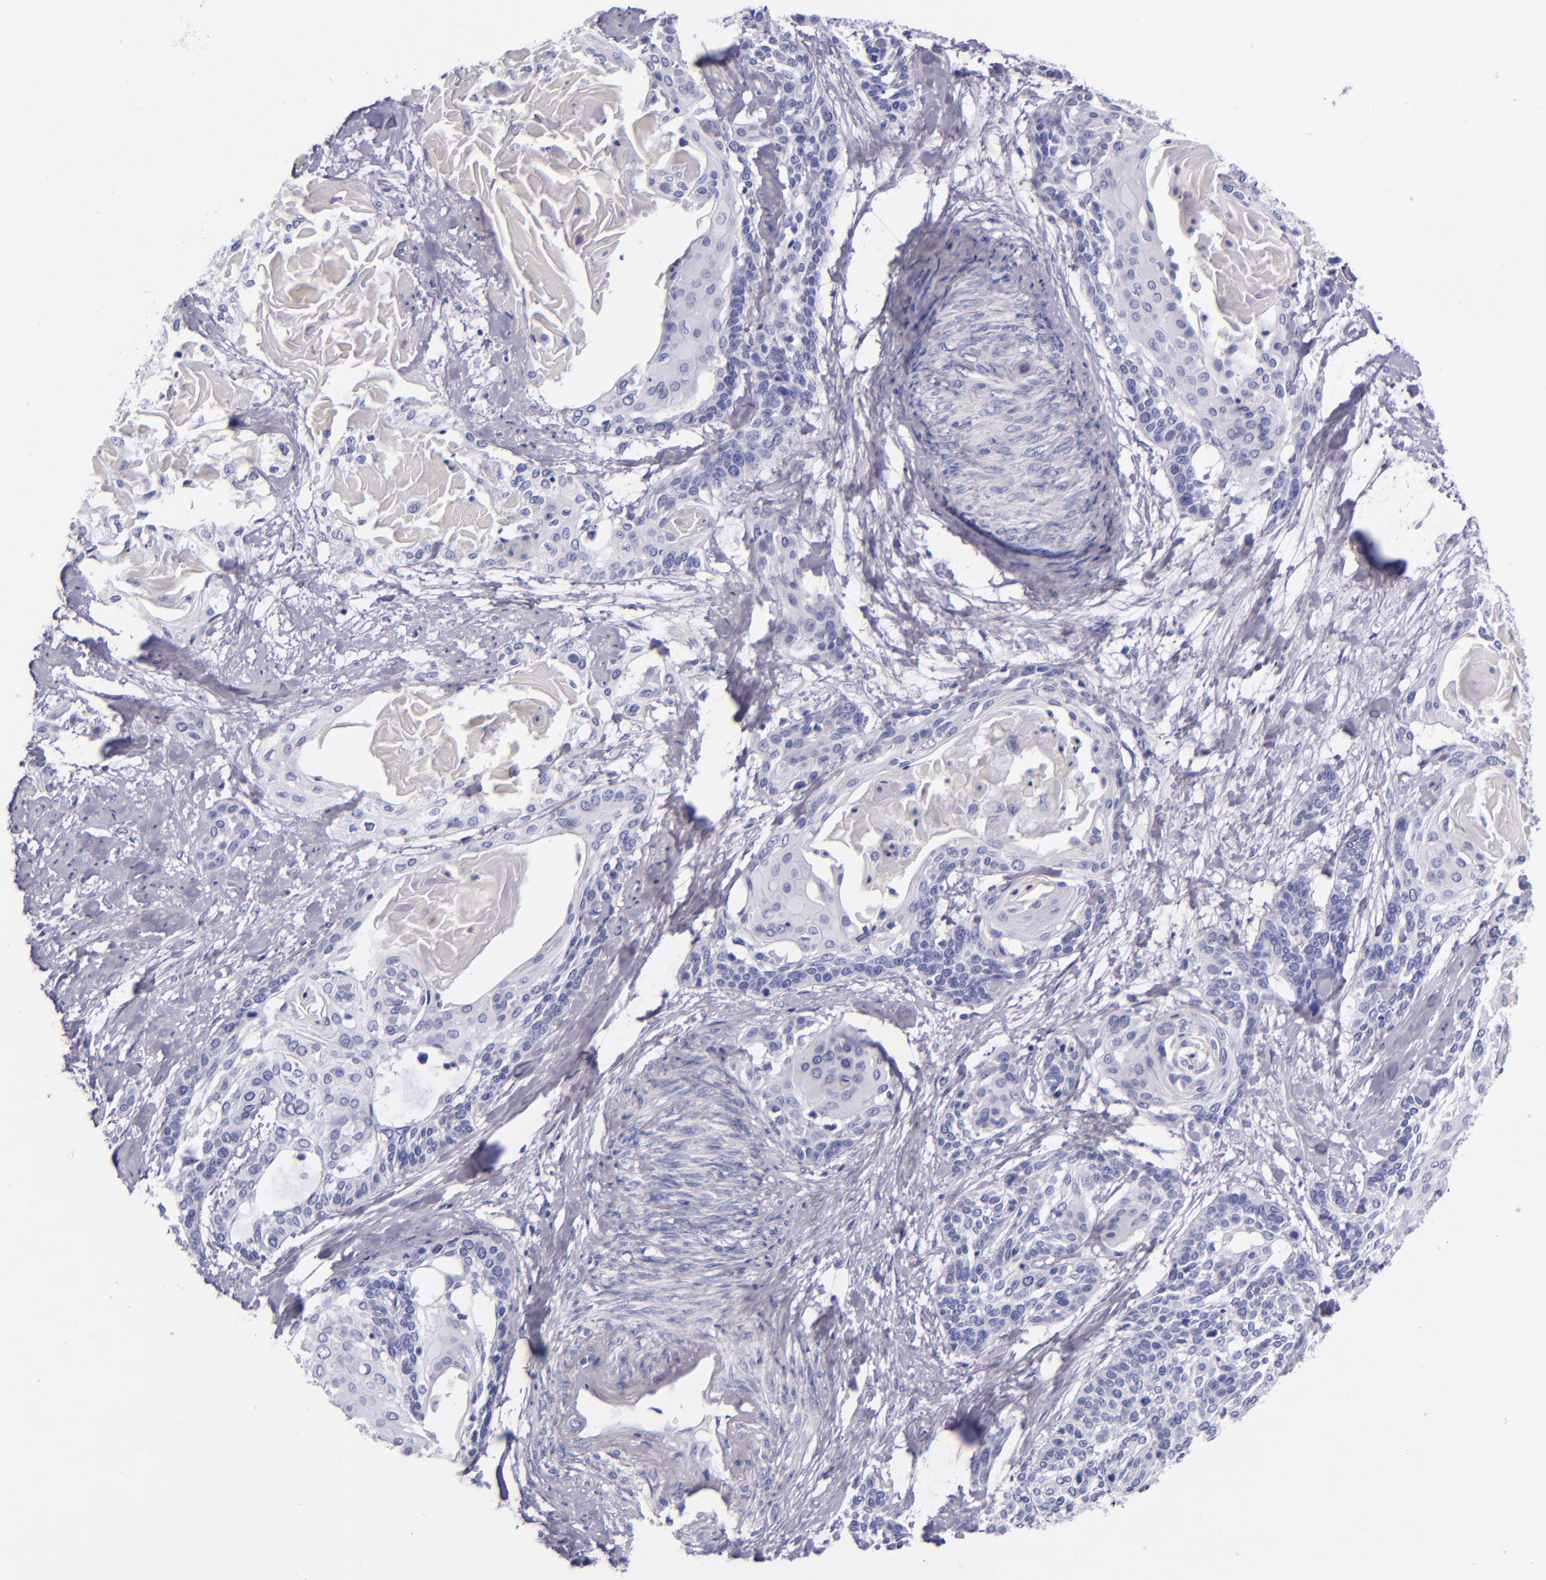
{"staining": {"intensity": "negative", "quantity": "none", "location": "none"}, "tissue": "cervical cancer", "cell_type": "Tumor cells", "image_type": "cancer", "snomed": [{"axis": "morphology", "description": "Squamous cell carcinoma, NOS"}, {"axis": "topography", "description": "Cervix"}], "caption": "A high-resolution image shows immunohistochemistry (IHC) staining of cervical cancer, which reveals no significant staining in tumor cells. (Brightfield microscopy of DAB (3,3'-diaminobenzidine) immunohistochemistry (IHC) at high magnification).", "gene": "LAG3", "patient": {"sex": "female", "age": 57}}